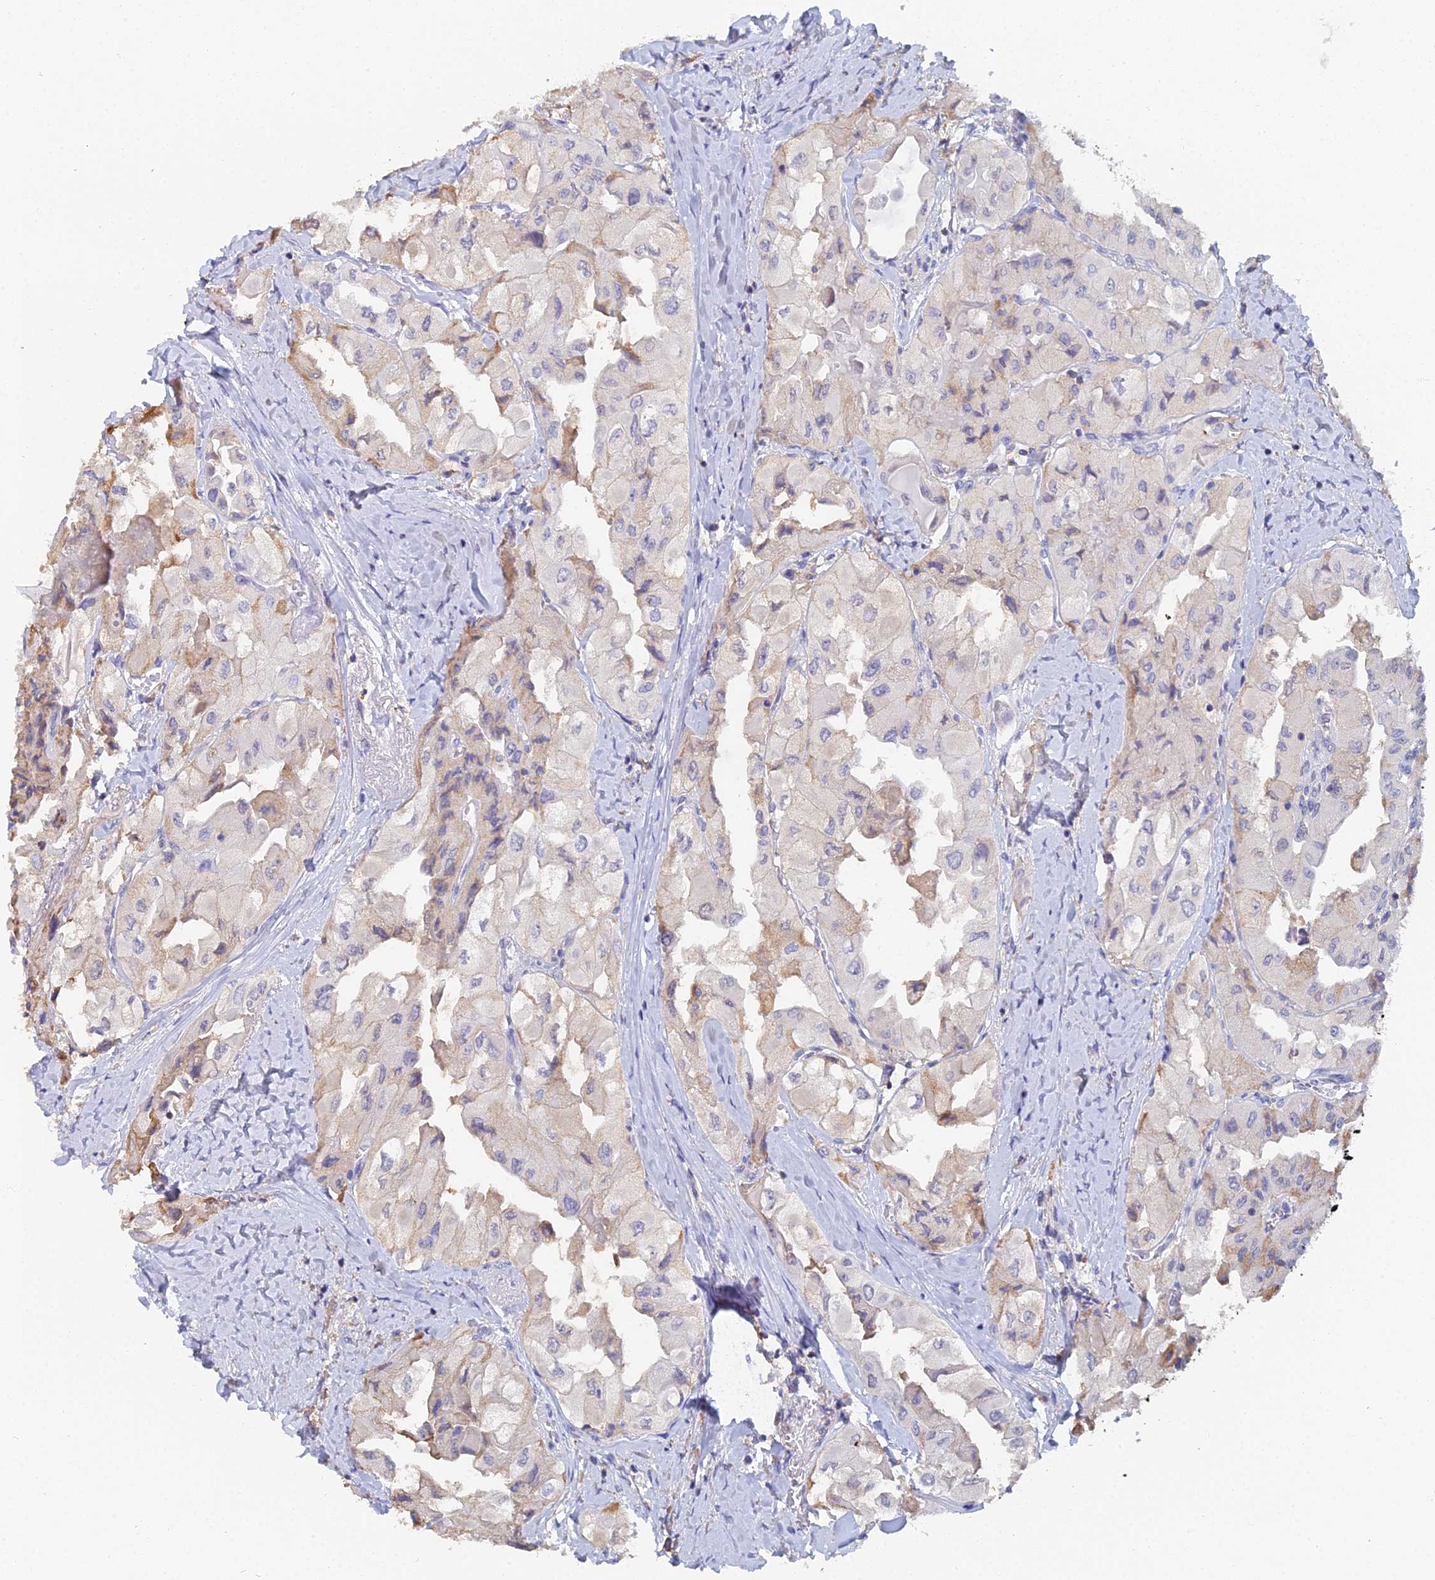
{"staining": {"intensity": "weak", "quantity": "<25%", "location": "cytoplasmic/membranous"}, "tissue": "thyroid cancer", "cell_type": "Tumor cells", "image_type": "cancer", "snomed": [{"axis": "morphology", "description": "Normal tissue, NOS"}, {"axis": "morphology", "description": "Papillary adenocarcinoma, NOS"}, {"axis": "topography", "description": "Thyroid gland"}], "caption": "IHC histopathology image of papillary adenocarcinoma (thyroid) stained for a protein (brown), which displays no expression in tumor cells.", "gene": "MCM2", "patient": {"sex": "female", "age": 59}}